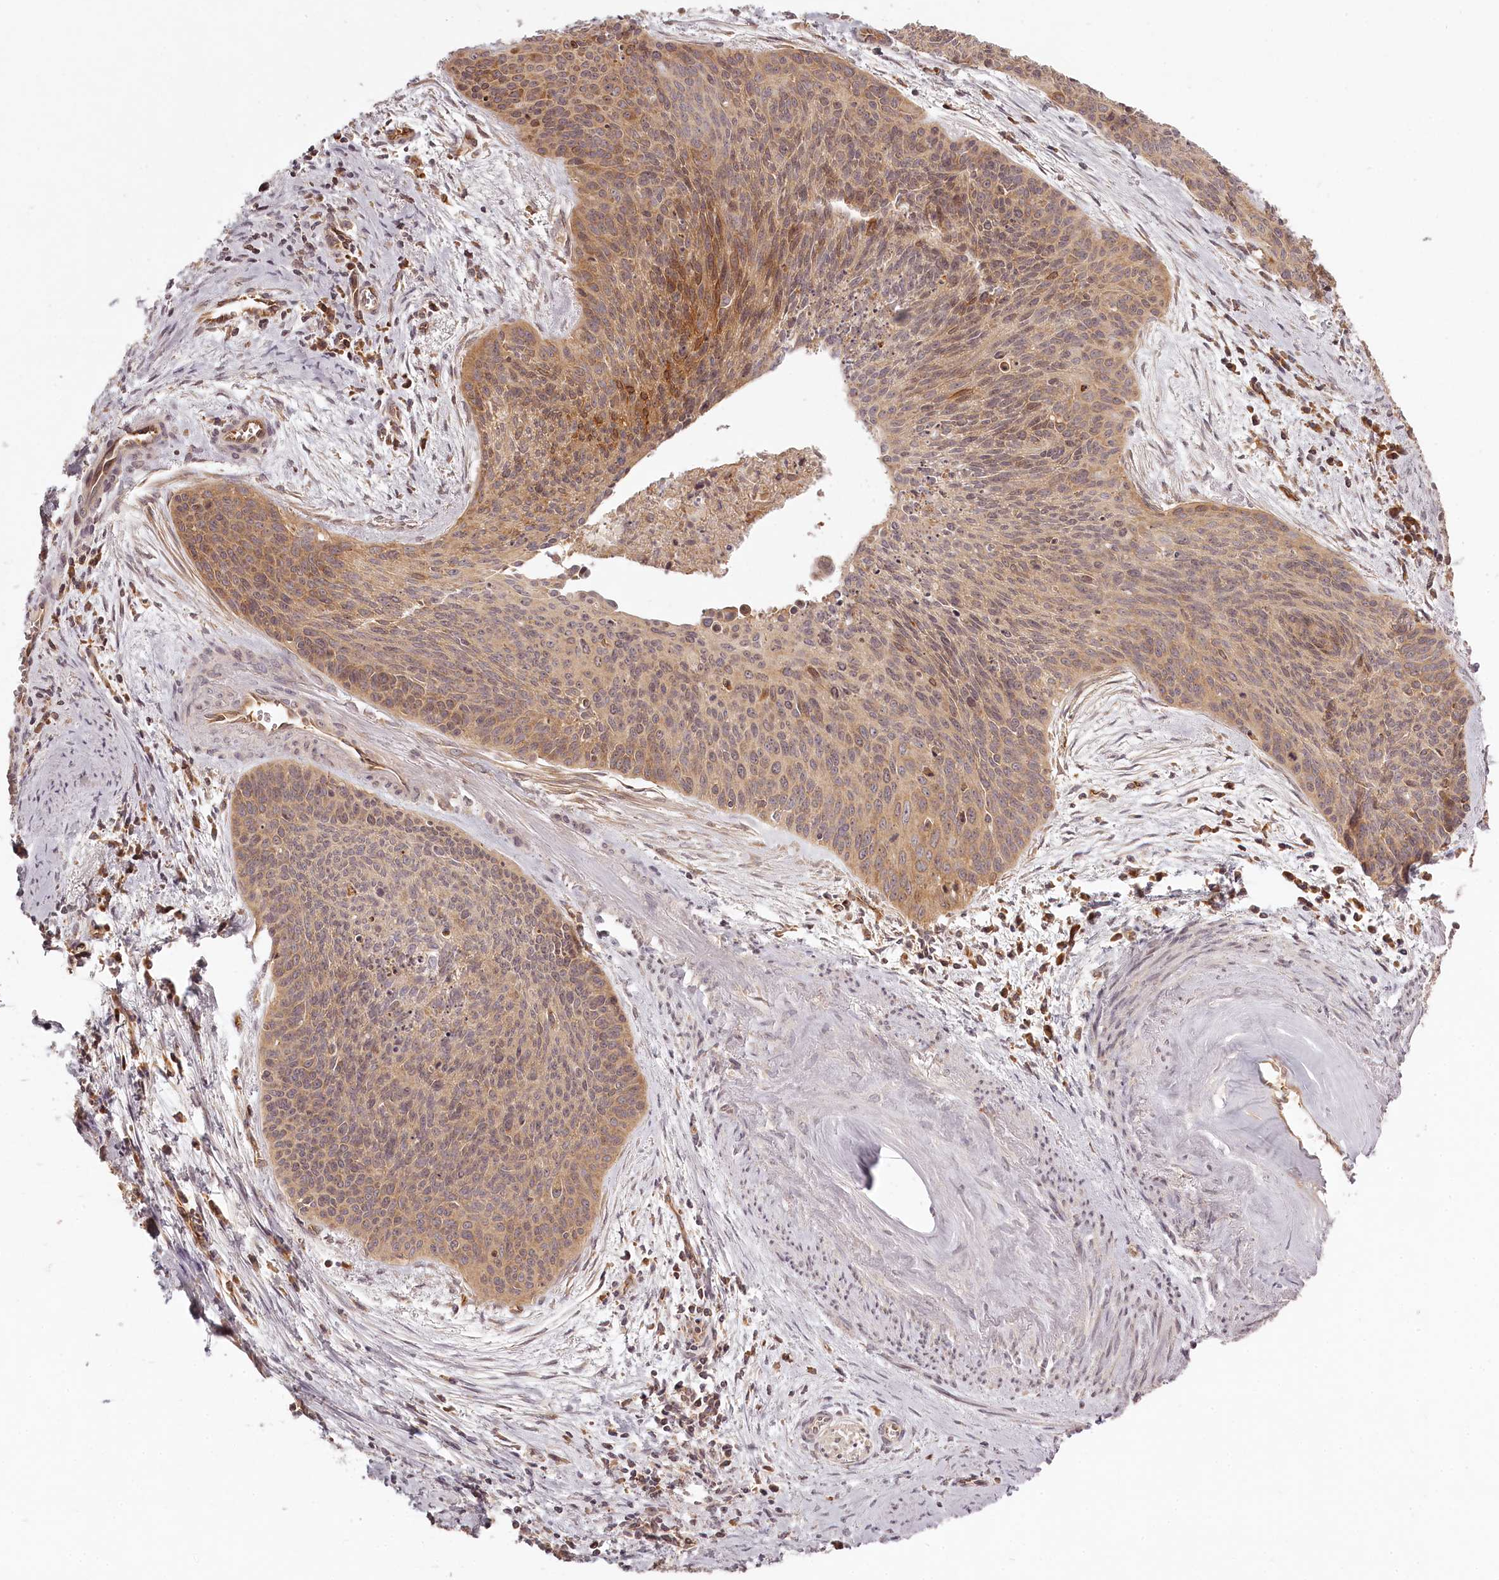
{"staining": {"intensity": "moderate", "quantity": ">75%", "location": "cytoplasmic/membranous,nuclear"}, "tissue": "cervical cancer", "cell_type": "Tumor cells", "image_type": "cancer", "snomed": [{"axis": "morphology", "description": "Squamous cell carcinoma, NOS"}, {"axis": "topography", "description": "Cervix"}], "caption": "This is an image of IHC staining of cervical cancer (squamous cell carcinoma), which shows moderate expression in the cytoplasmic/membranous and nuclear of tumor cells.", "gene": "TMIE", "patient": {"sex": "female", "age": 55}}